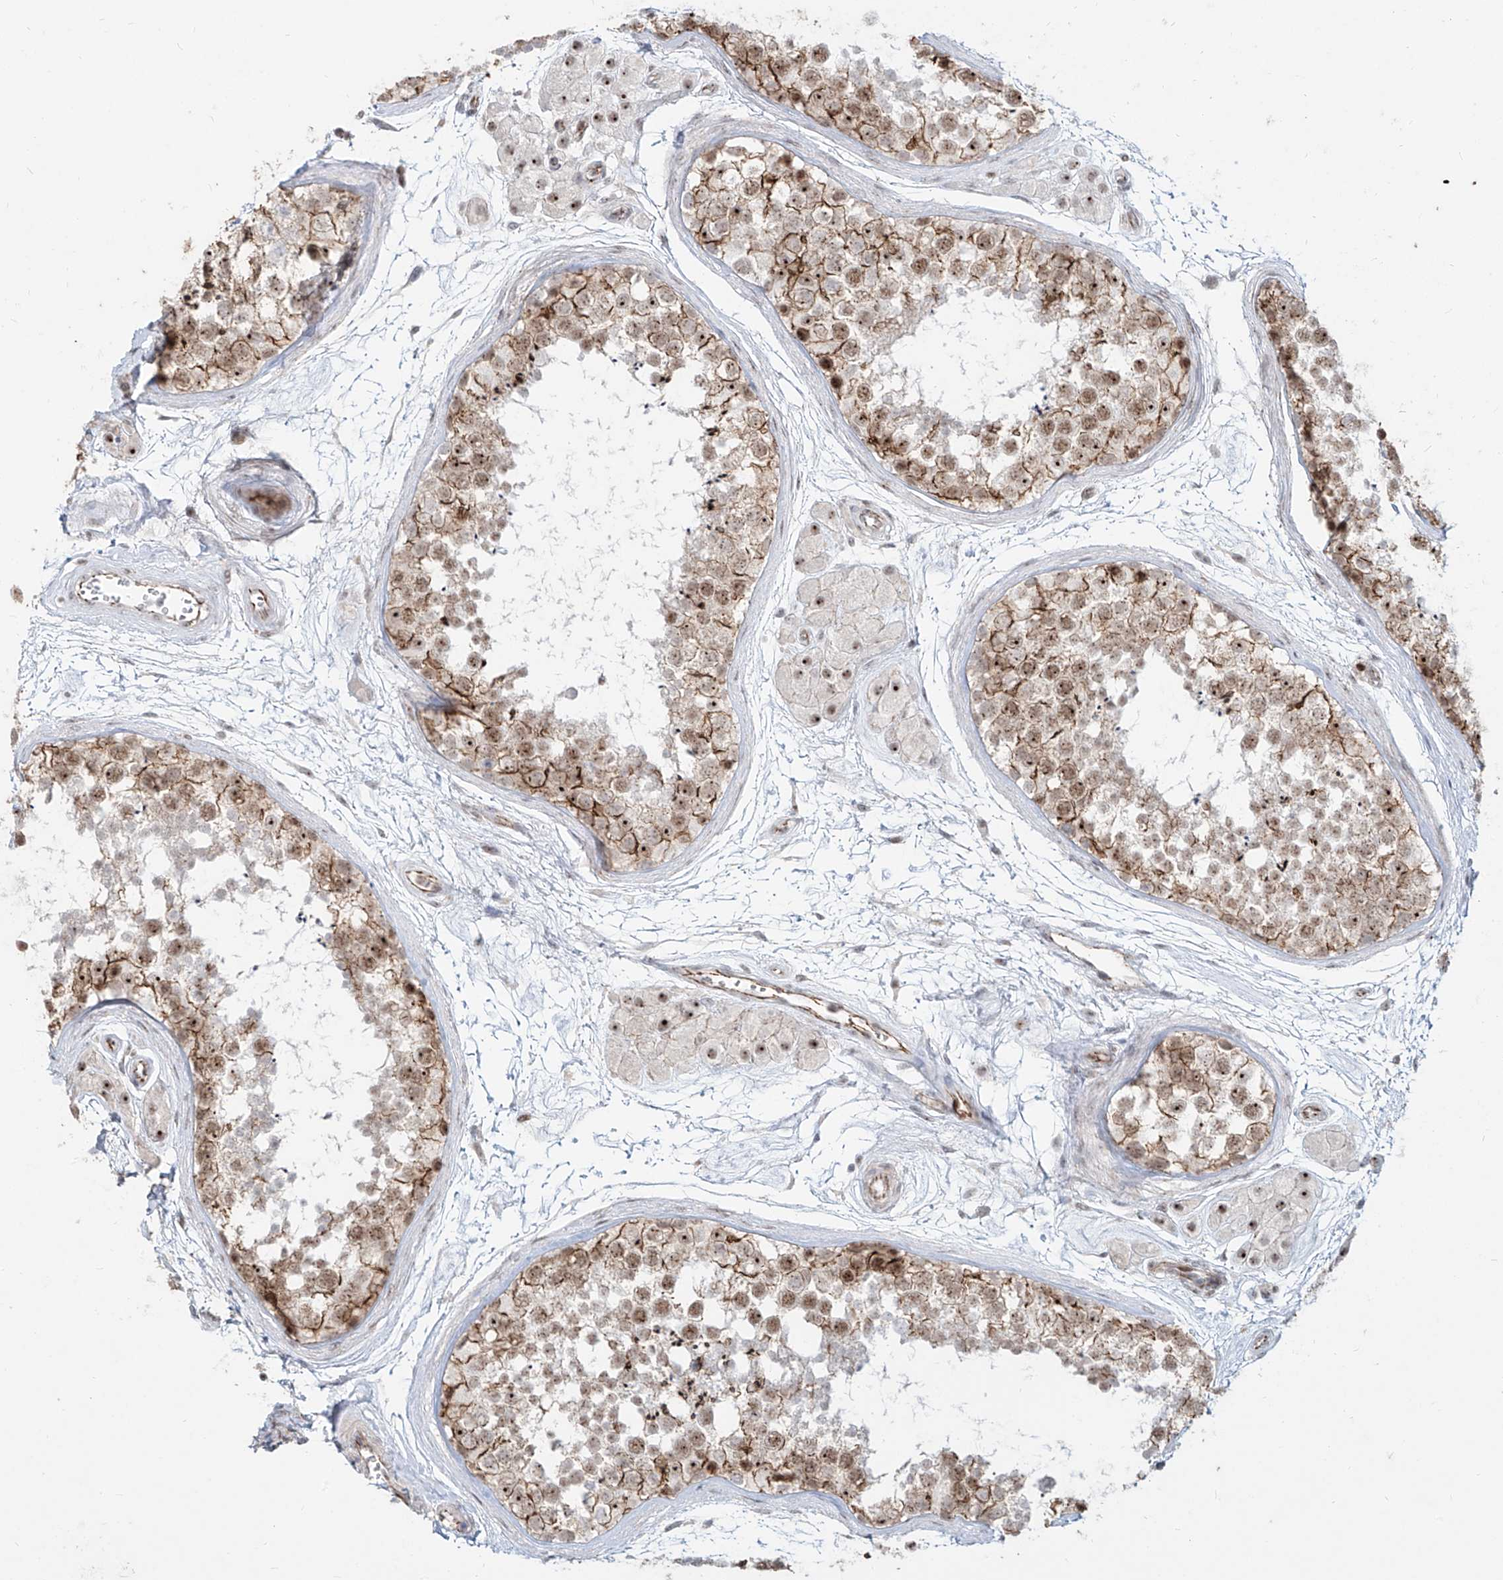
{"staining": {"intensity": "strong", "quantity": ">75%", "location": "cytoplasmic/membranous,nuclear"}, "tissue": "testis", "cell_type": "Cells in seminiferous ducts", "image_type": "normal", "snomed": [{"axis": "morphology", "description": "Normal tissue, NOS"}, {"axis": "topography", "description": "Testis"}], "caption": "Immunohistochemical staining of unremarkable testis exhibits high levels of strong cytoplasmic/membranous,nuclear expression in approximately >75% of cells in seminiferous ducts. (IHC, brightfield microscopy, high magnification).", "gene": "ZNF710", "patient": {"sex": "male", "age": 56}}